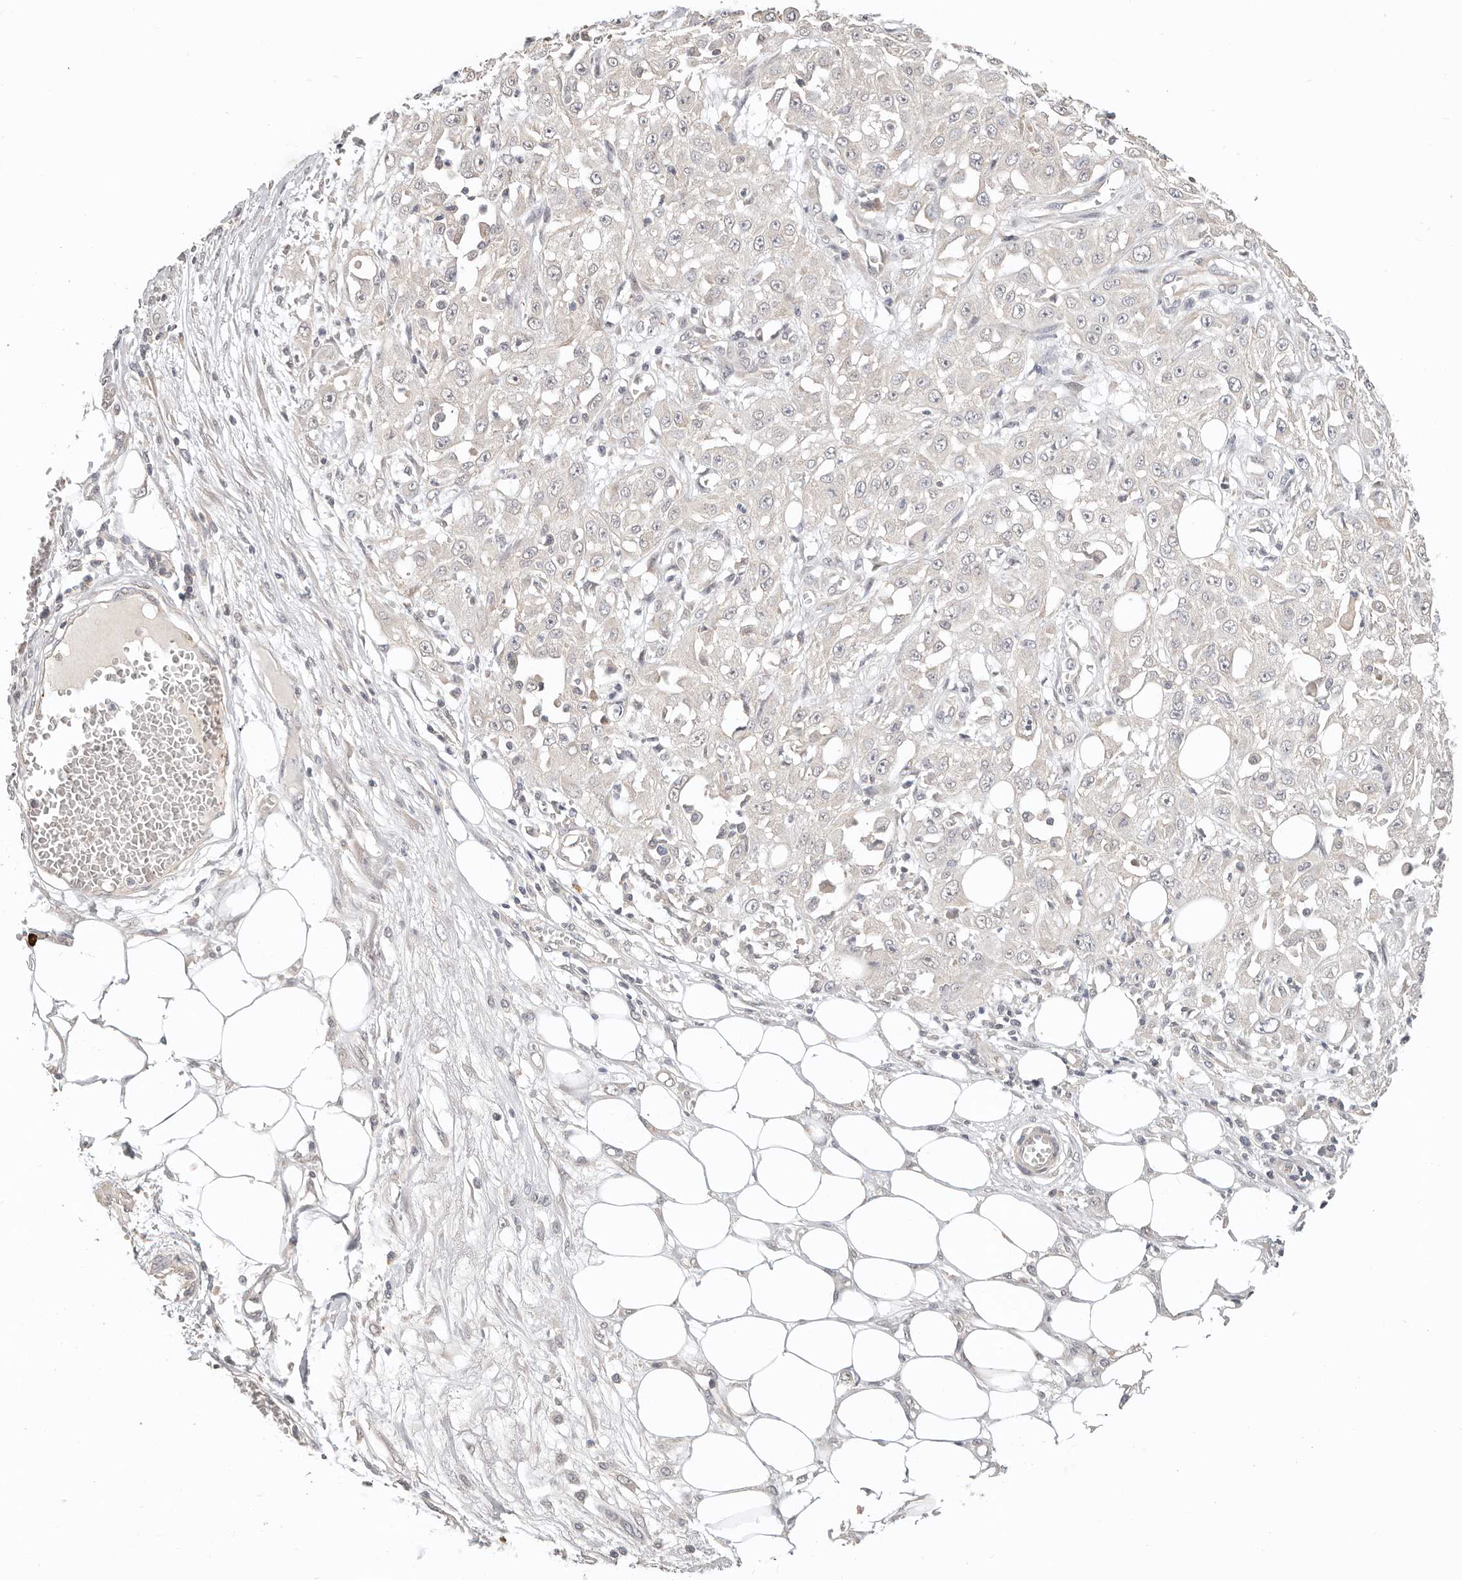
{"staining": {"intensity": "negative", "quantity": "none", "location": "none"}, "tissue": "skin cancer", "cell_type": "Tumor cells", "image_type": "cancer", "snomed": [{"axis": "morphology", "description": "Squamous cell carcinoma, NOS"}, {"axis": "morphology", "description": "Squamous cell carcinoma, metastatic, NOS"}, {"axis": "topography", "description": "Skin"}, {"axis": "topography", "description": "Lymph node"}], "caption": "The micrograph reveals no staining of tumor cells in metastatic squamous cell carcinoma (skin).", "gene": "ZRANB1", "patient": {"sex": "male", "age": 75}}